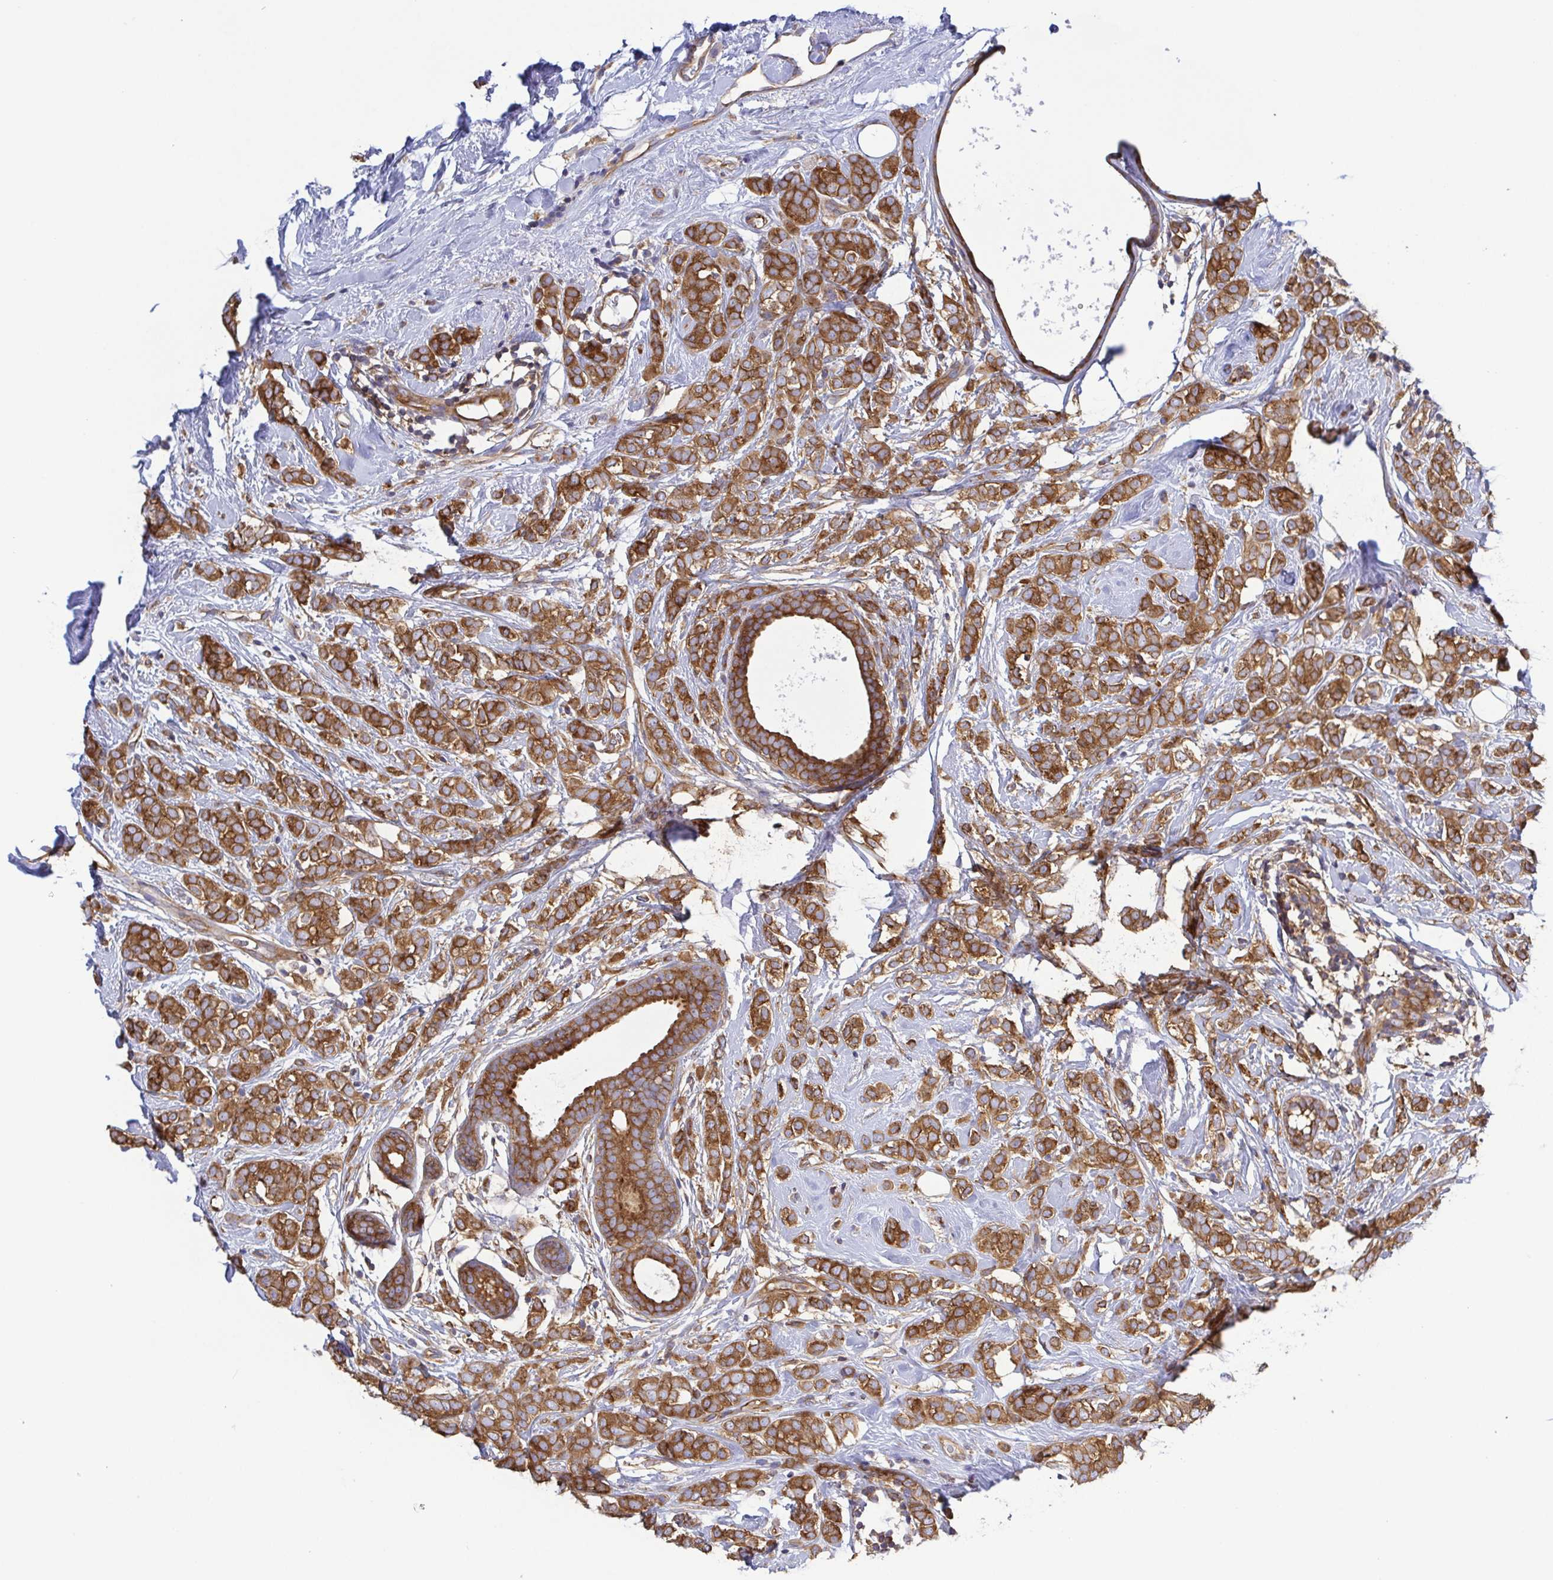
{"staining": {"intensity": "strong", "quantity": ">75%", "location": "cytoplasmic/membranous"}, "tissue": "breast cancer", "cell_type": "Tumor cells", "image_type": "cancer", "snomed": [{"axis": "morphology", "description": "Lobular carcinoma"}, {"axis": "topography", "description": "Breast"}], "caption": "IHC of breast lobular carcinoma displays high levels of strong cytoplasmic/membranous expression in about >75% of tumor cells. (DAB = brown stain, brightfield microscopy at high magnification).", "gene": "KIF5B", "patient": {"sex": "female", "age": 49}}